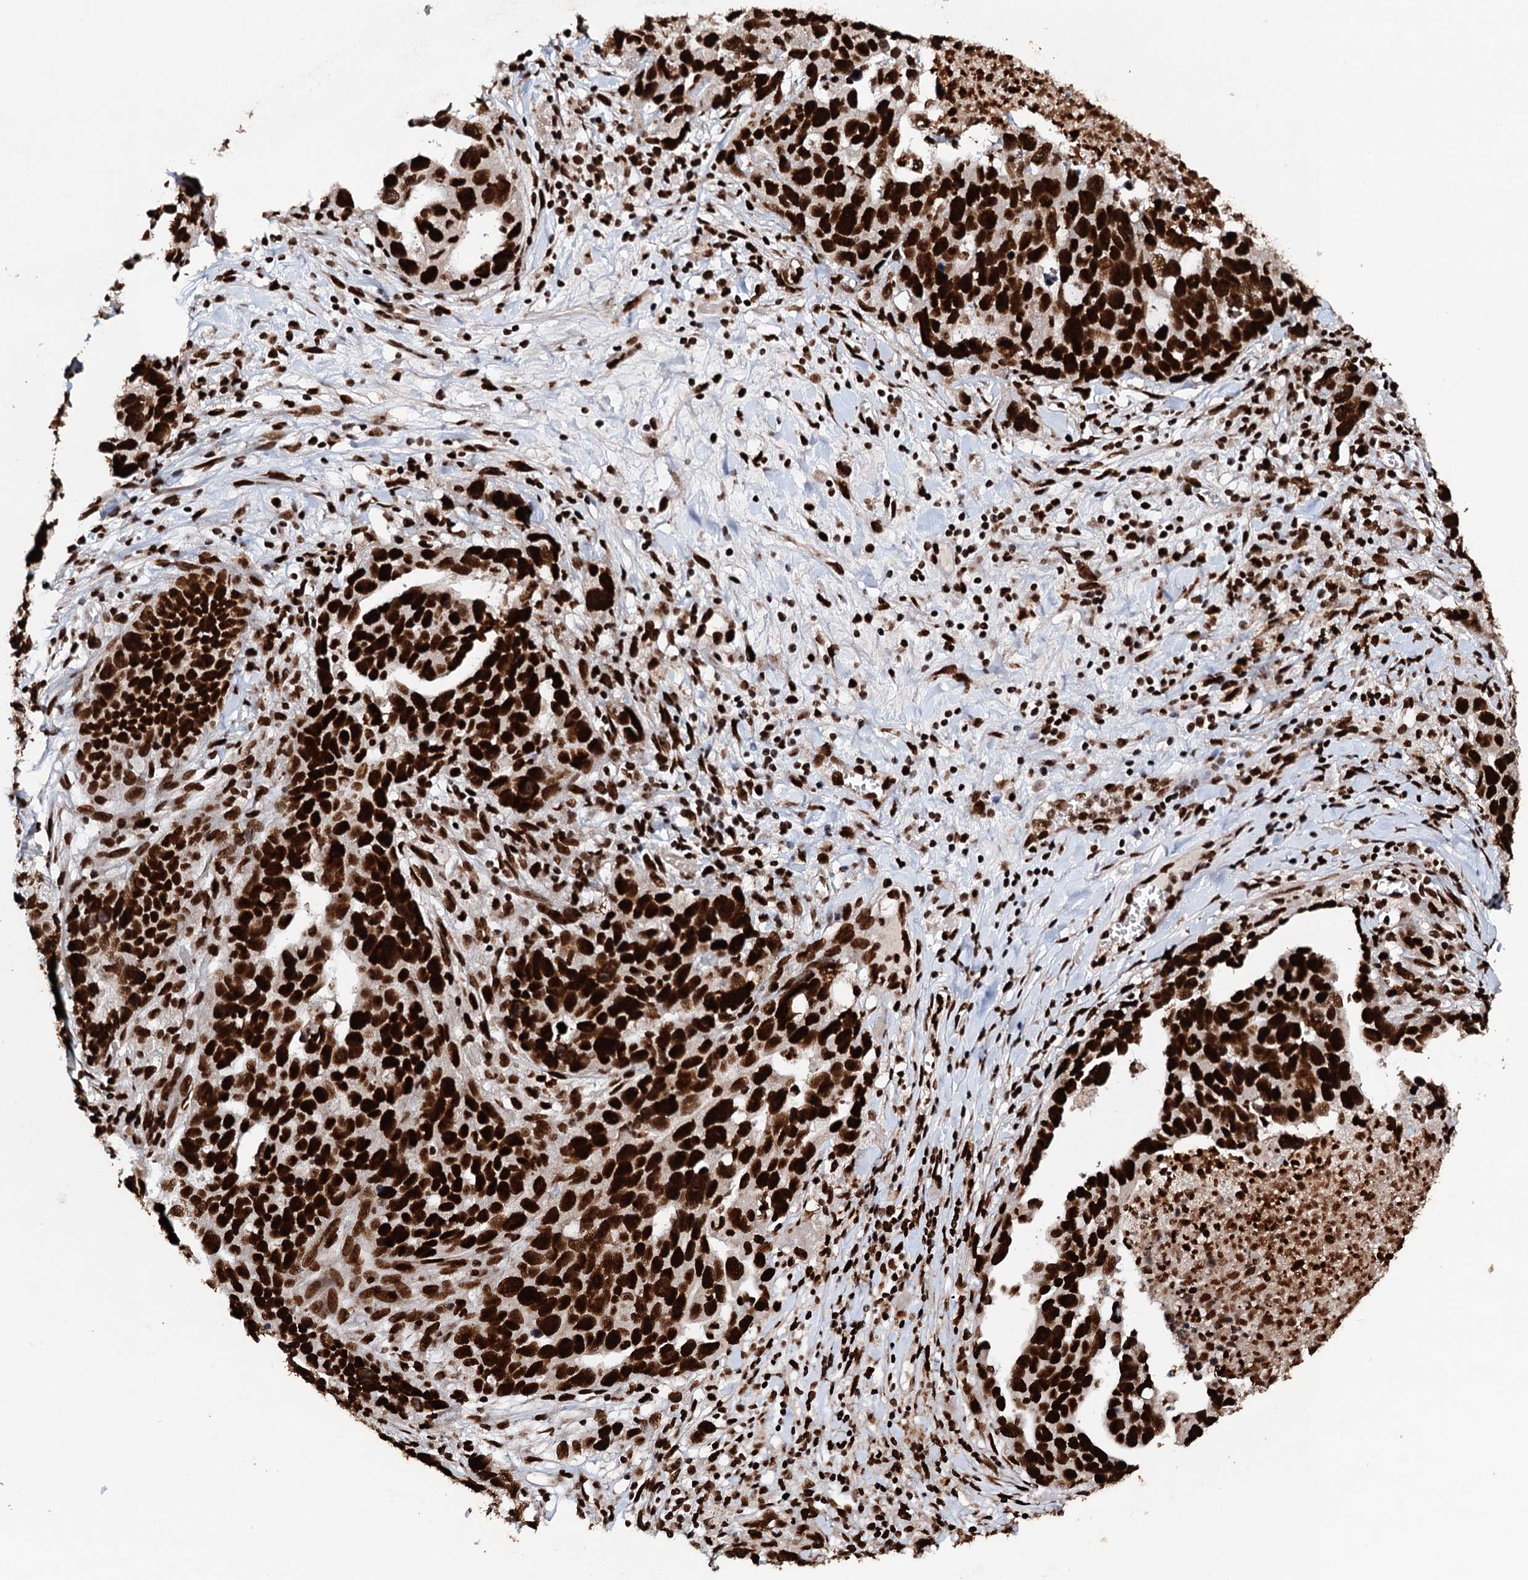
{"staining": {"intensity": "strong", "quantity": ">75%", "location": "nuclear"}, "tissue": "ovarian cancer", "cell_type": "Tumor cells", "image_type": "cancer", "snomed": [{"axis": "morphology", "description": "Cystadenocarcinoma, serous, NOS"}, {"axis": "topography", "description": "Ovary"}], "caption": "DAB (3,3'-diaminobenzidine) immunohistochemical staining of ovarian cancer (serous cystadenocarcinoma) shows strong nuclear protein staining in about >75% of tumor cells. (DAB = brown stain, brightfield microscopy at high magnification).", "gene": "MATR3", "patient": {"sex": "female", "age": 54}}